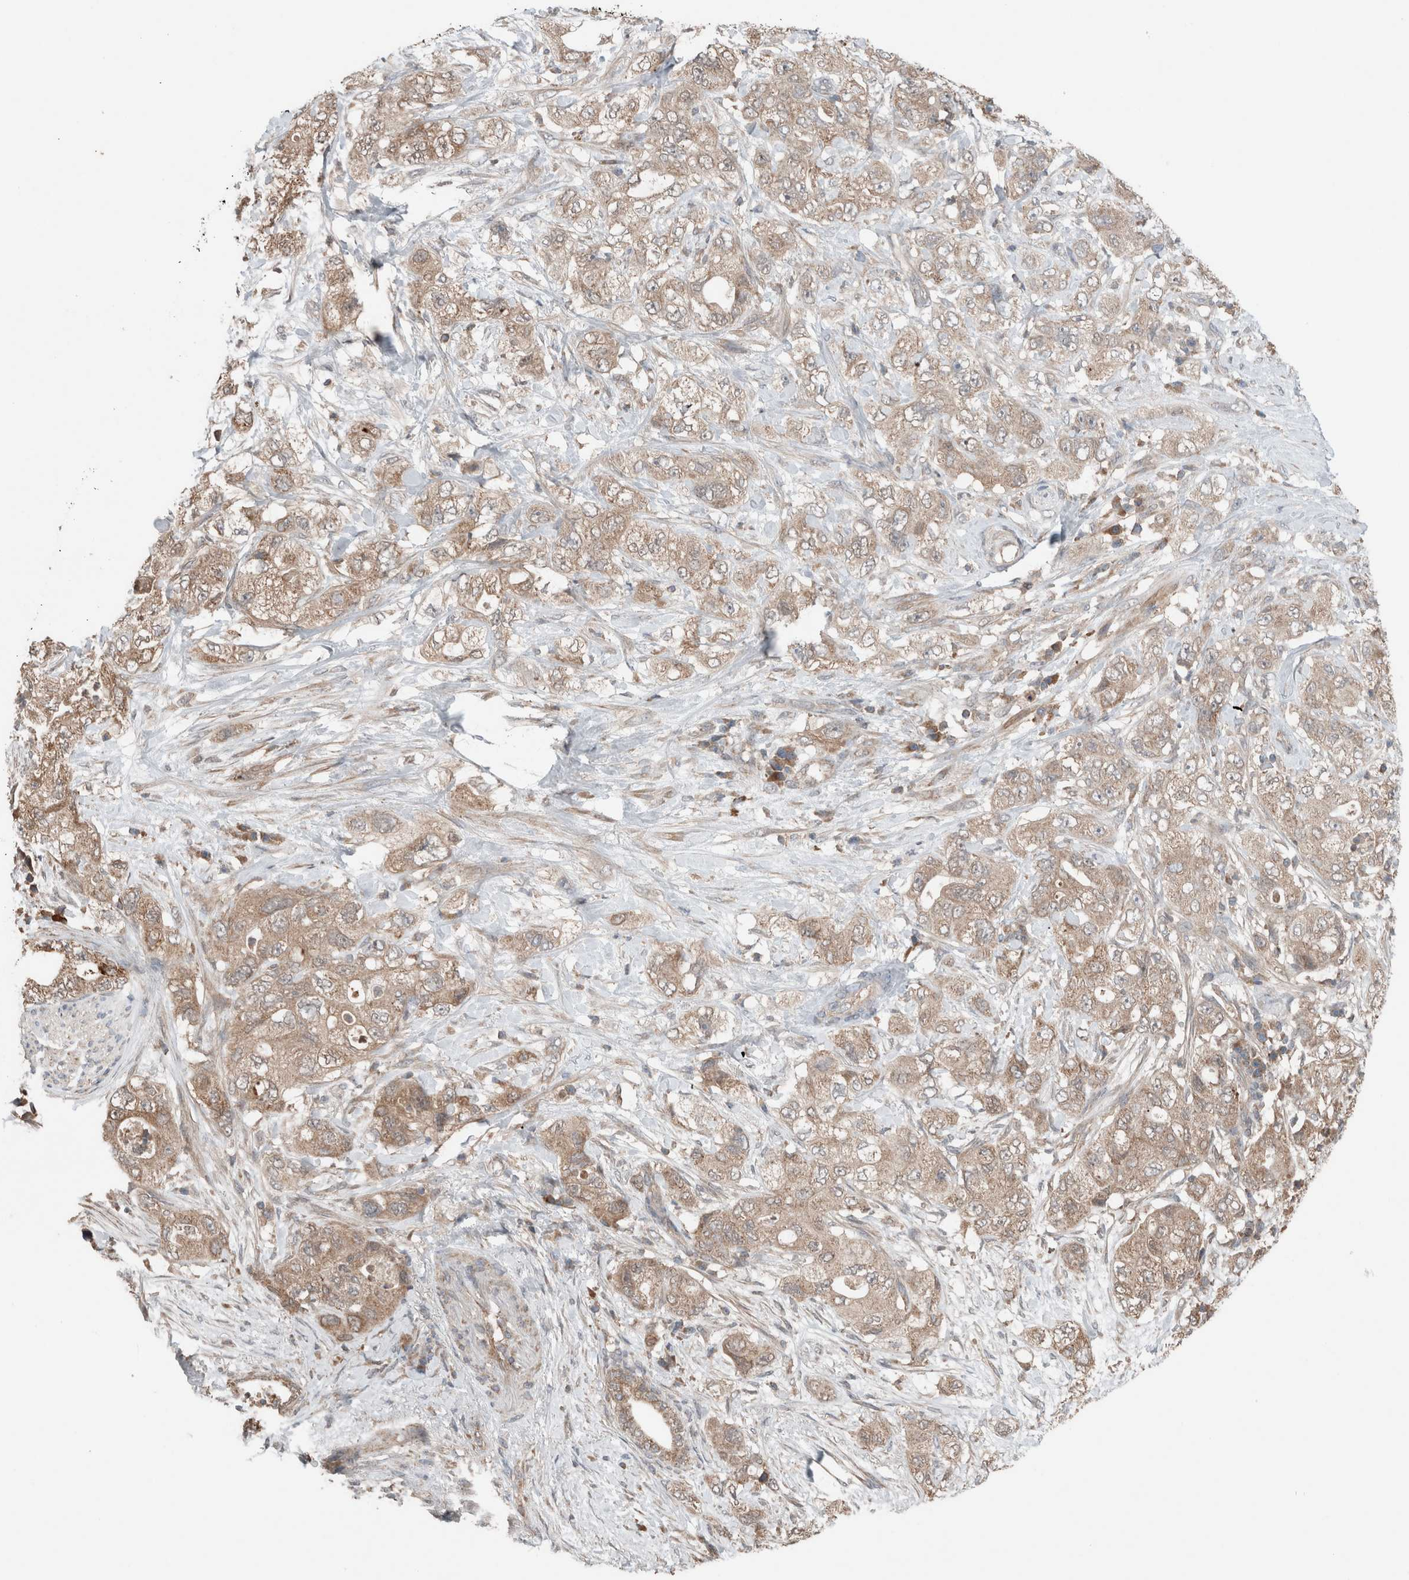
{"staining": {"intensity": "moderate", "quantity": ">75%", "location": "cytoplasmic/membranous"}, "tissue": "pancreatic cancer", "cell_type": "Tumor cells", "image_type": "cancer", "snomed": [{"axis": "morphology", "description": "Adenocarcinoma, NOS"}, {"axis": "topography", "description": "Pancreas"}], "caption": "A histopathology image of human adenocarcinoma (pancreatic) stained for a protein reveals moderate cytoplasmic/membranous brown staining in tumor cells.", "gene": "KLK14", "patient": {"sex": "female", "age": 73}}